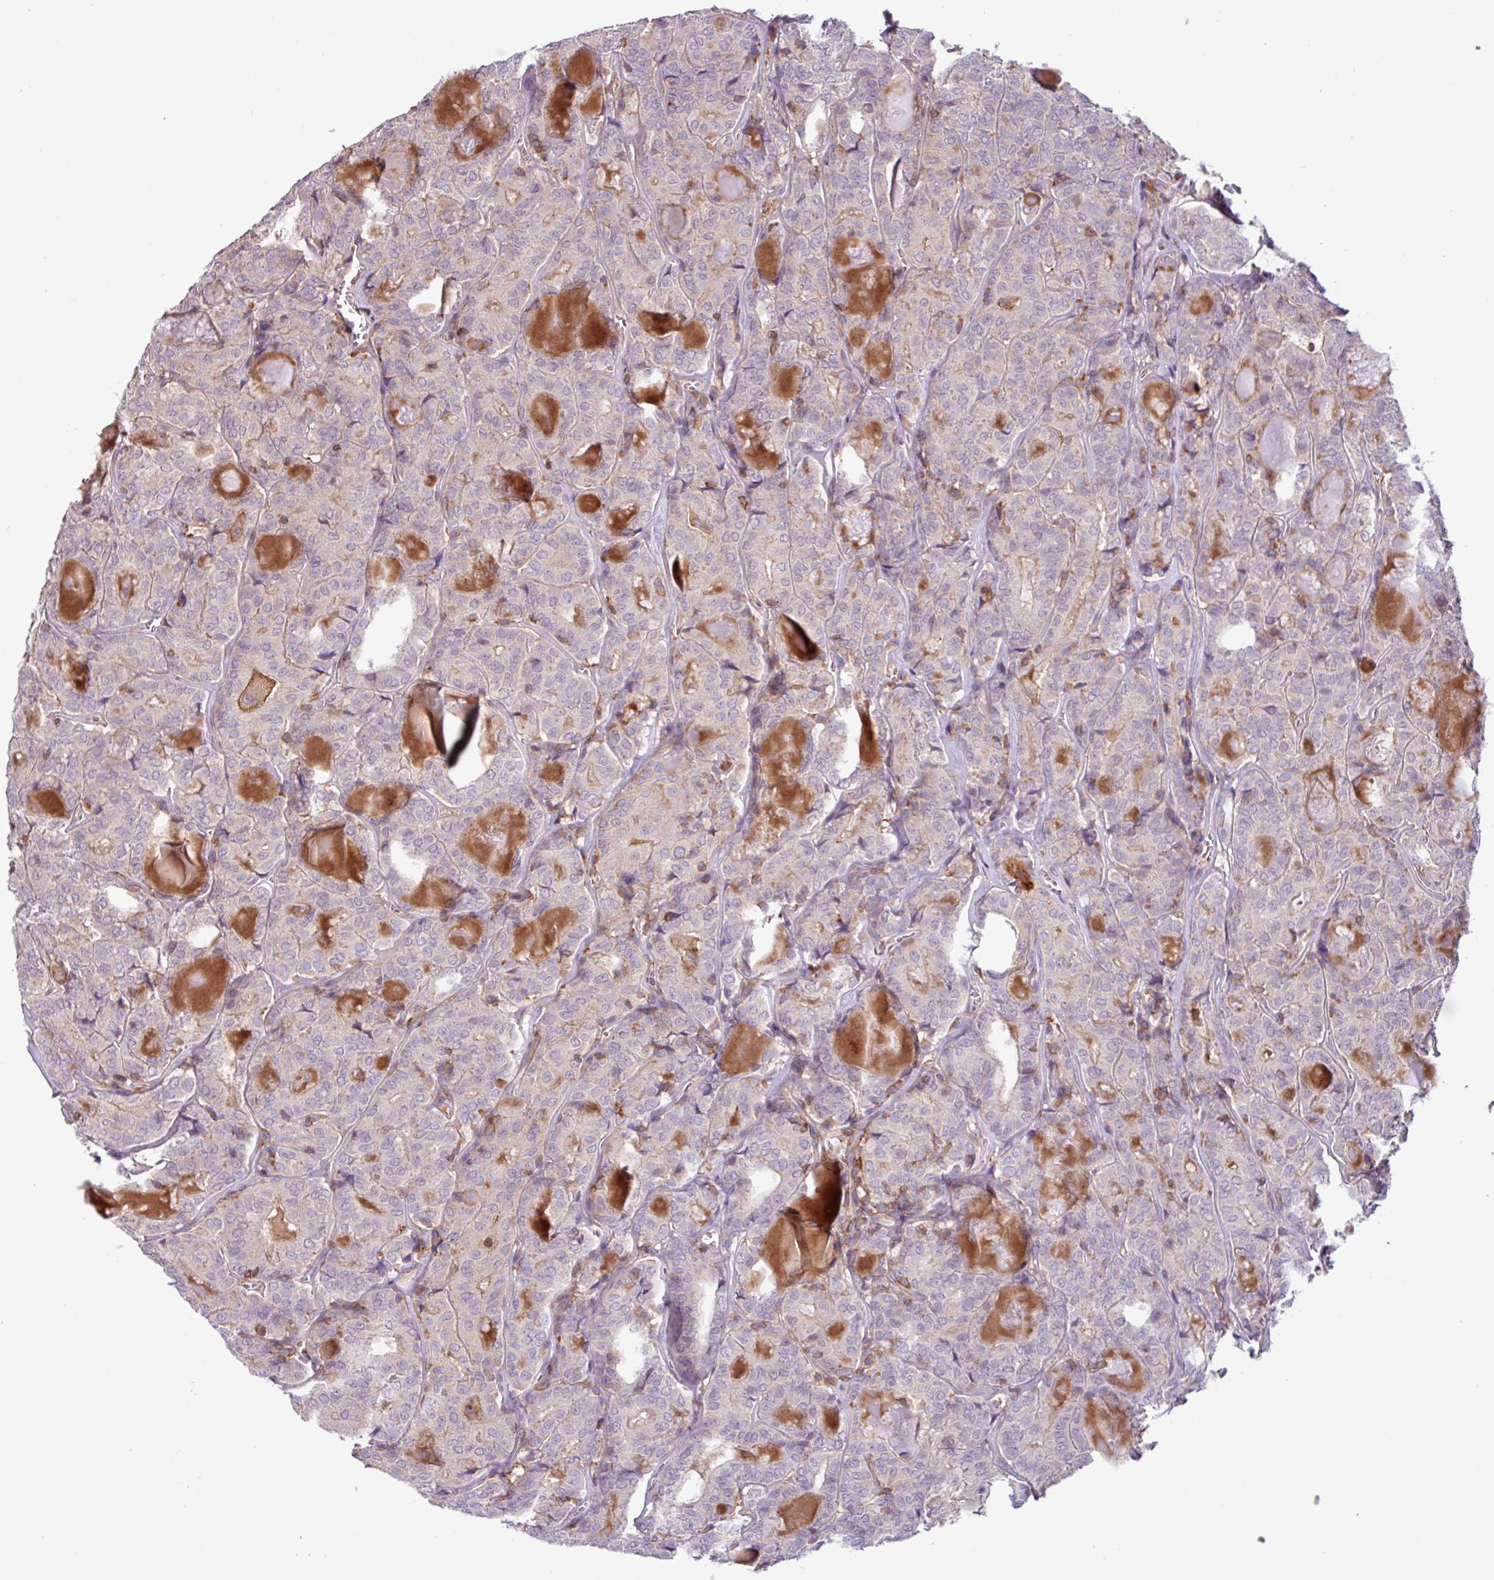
{"staining": {"intensity": "negative", "quantity": "none", "location": "none"}, "tissue": "thyroid cancer", "cell_type": "Tumor cells", "image_type": "cancer", "snomed": [{"axis": "morphology", "description": "Papillary adenocarcinoma, NOS"}, {"axis": "topography", "description": "Thyroid gland"}], "caption": "A histopathology image of papillary adenocarcinoma (thyroid) stained for a protein exhibits no brown staining in tumor cells.", "gene": "ACTR3", "patient": {"sex": "female", "age": 72}}